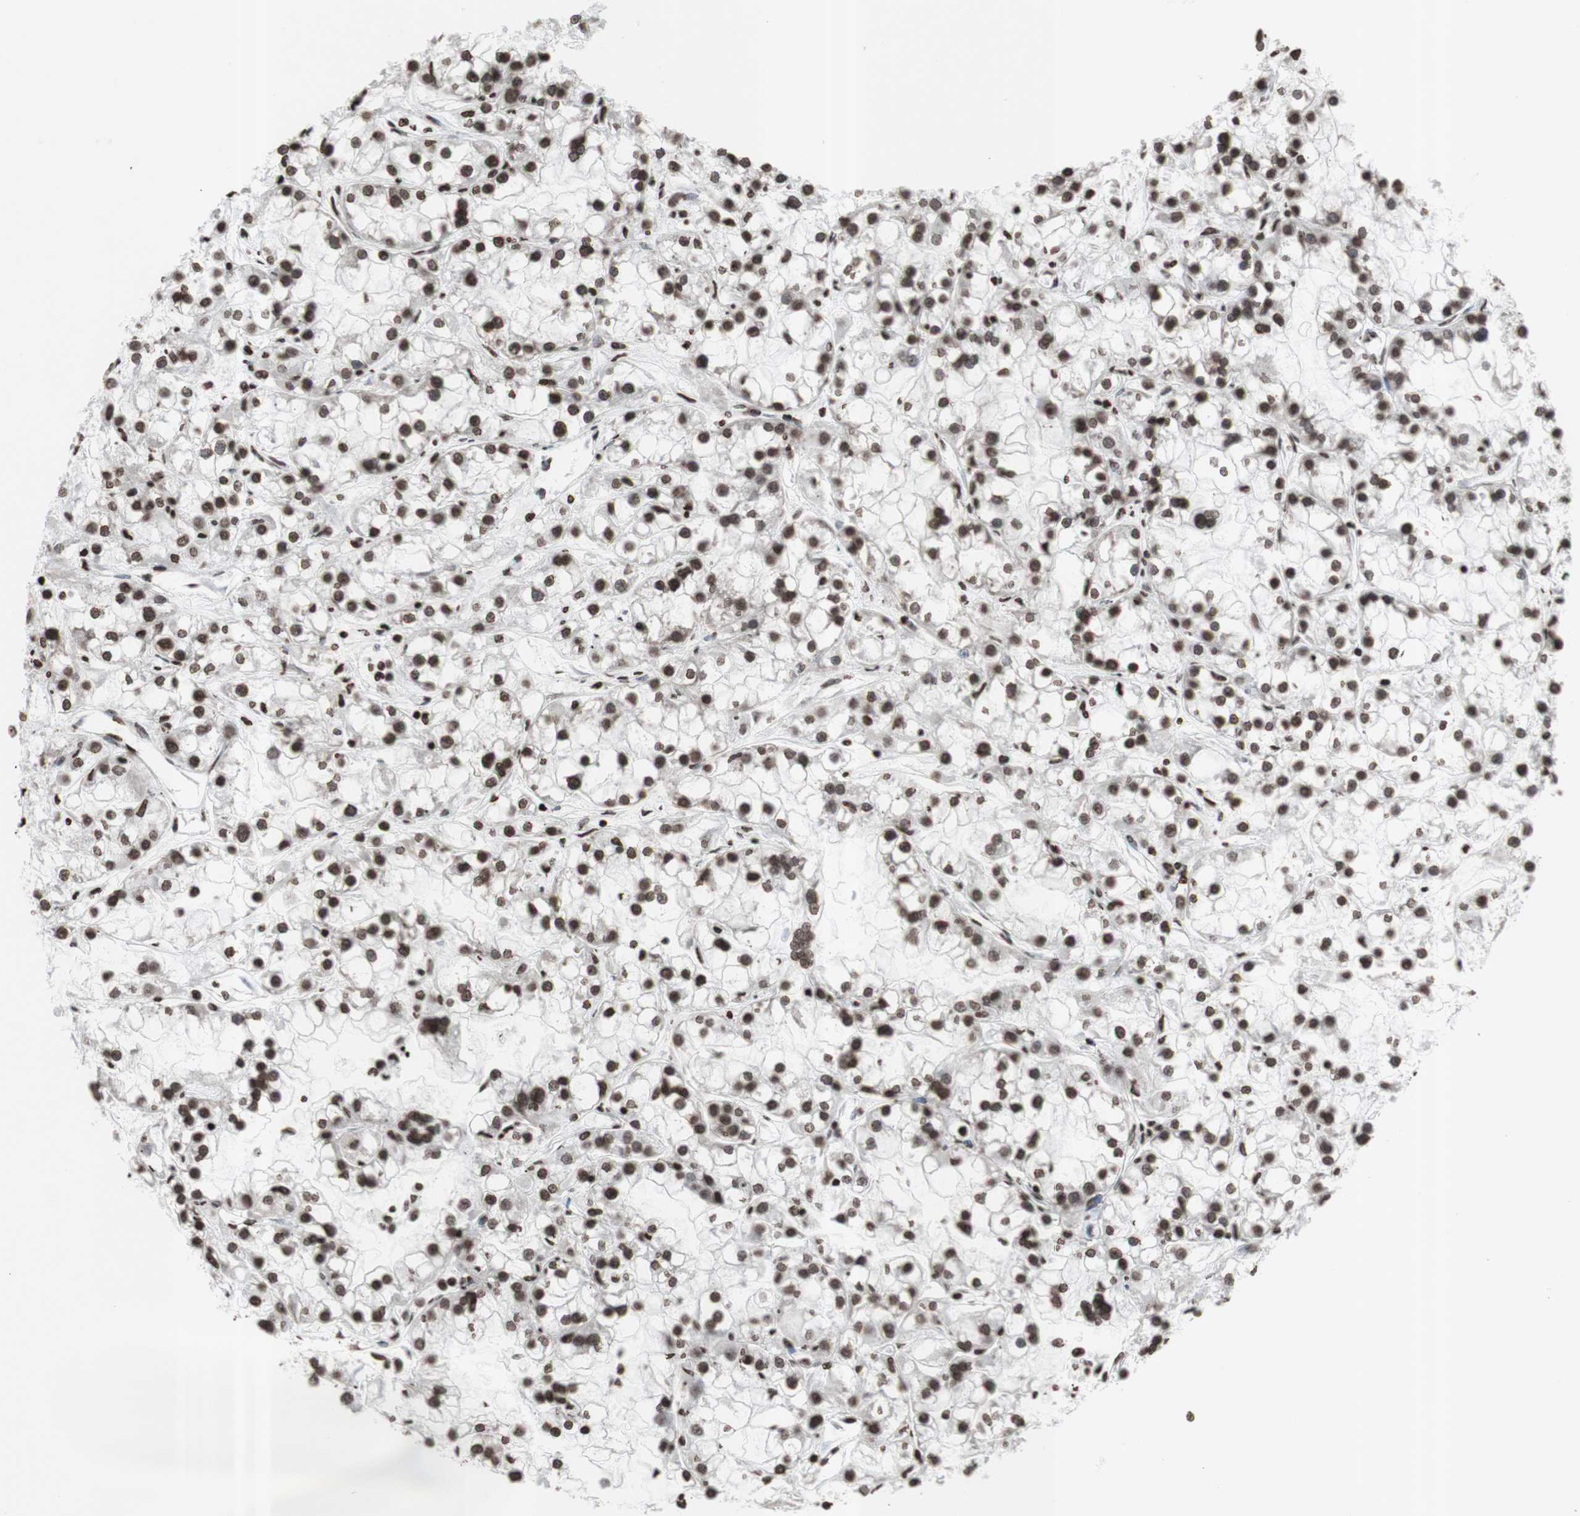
{"staining": {"intensity": "strong", "quantity": ">75%", "location": "nuclear"}, "tissue": "renal cancer", "cell_type": "Tumor cells", "image_type": "cancer", "snomed": [{"axis": "morphology", "description": "Adenocarcinoma, NOS"}, {"axis": "topography", "description": "Kidney"}], "caption": "About >75% of tumor cells in human renal adenocarcinoma demonstrate strong nuclear protein expression as visualized by brown immunohistochemical staining.", "gene": "SNAI2", "patient": {"sex": "female", "age": 52}}